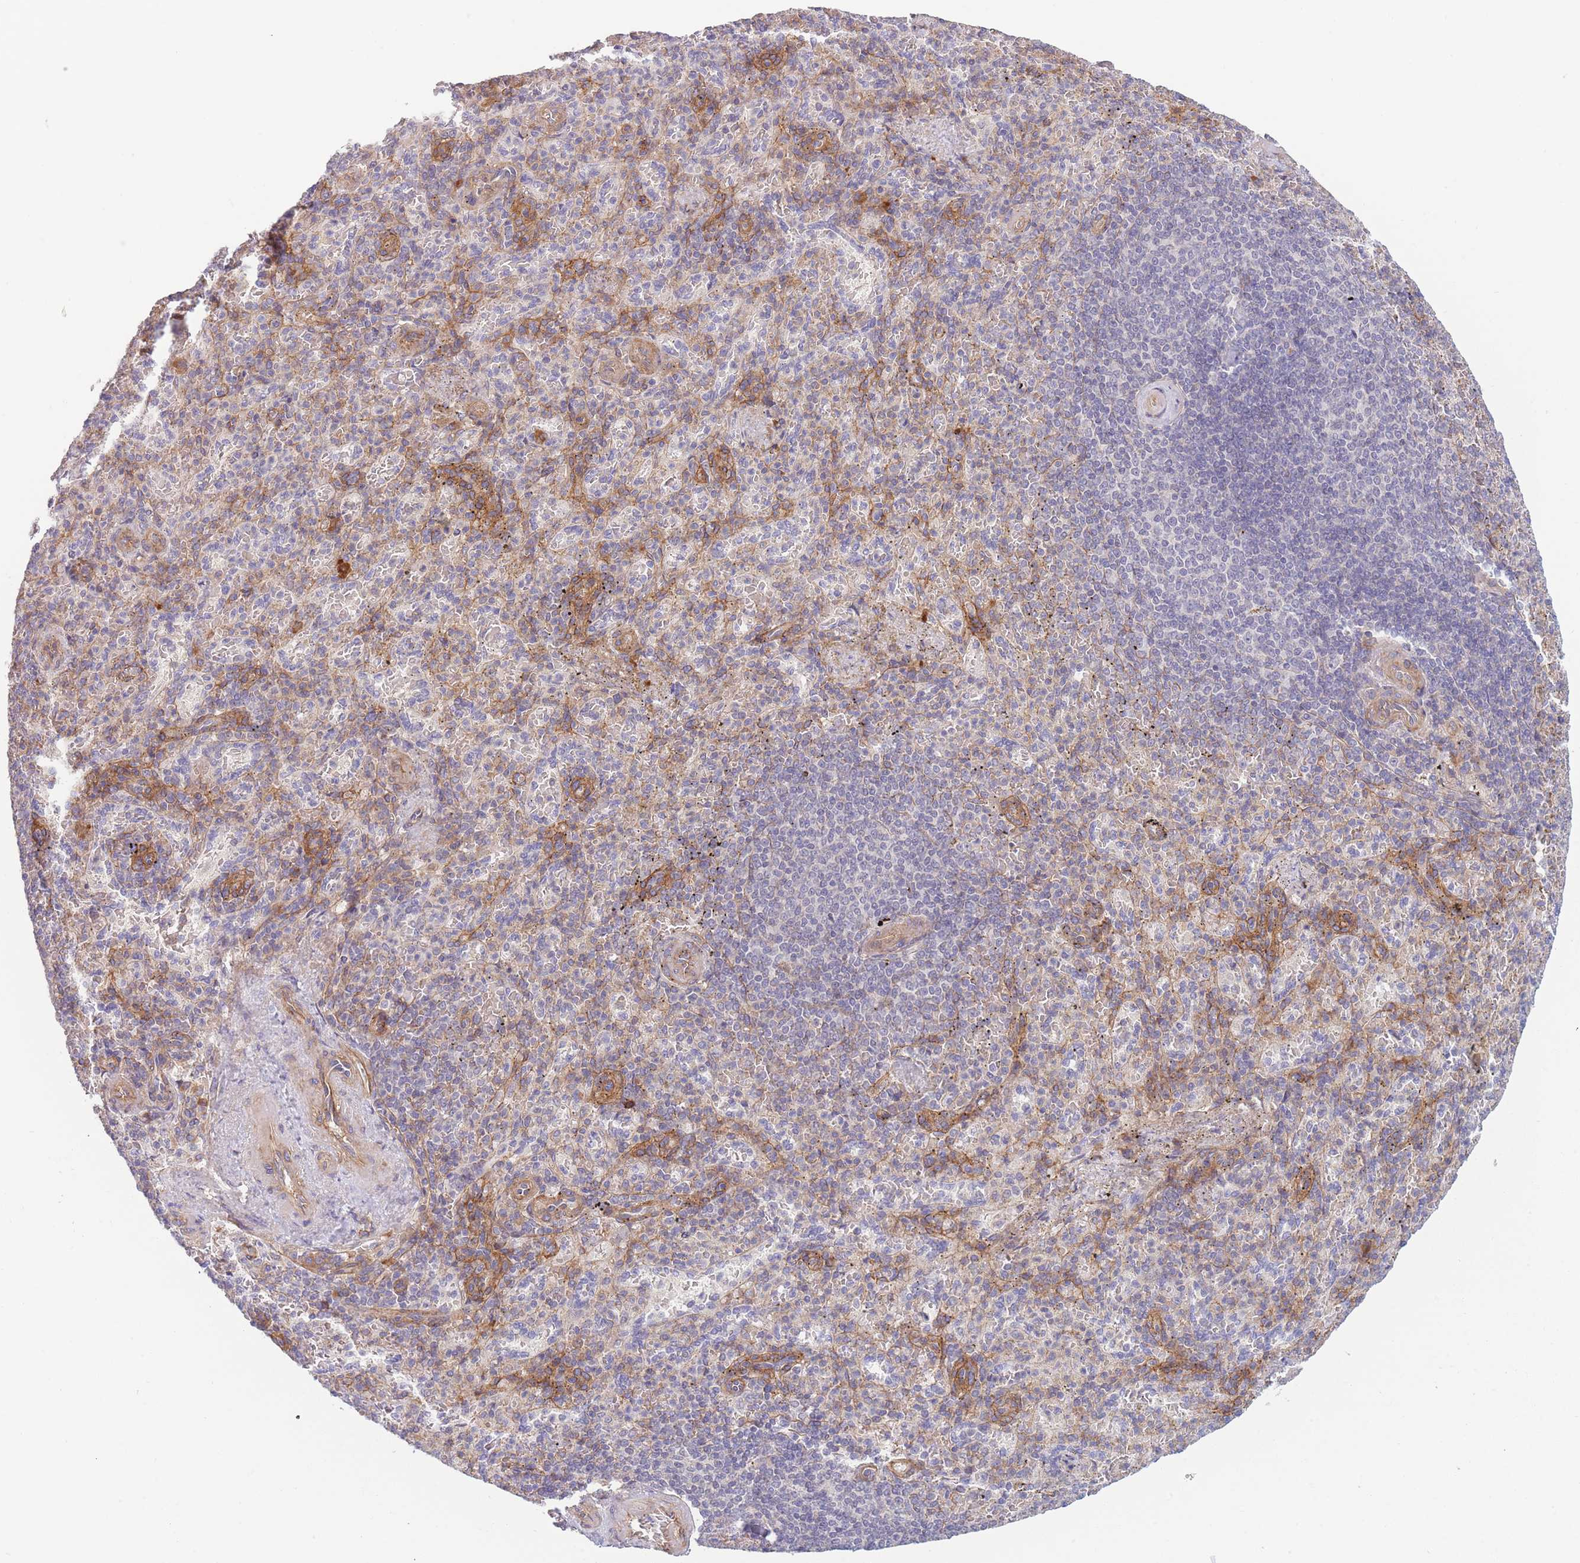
{"staining": {"intensity": "negative", "quantity": "none", "location": "none"}, "tissue": "spleen", "cell_type": "Cells in red pulp", "image_type": "normal", "snomed": [{"axis": "morphology", "description": "Normal tissue, NOS"}, {"axis": "topography", "description": "Spleen"}], "caption": "This is an immunohistochemistry (IHC) photomicrograph of unremarkable human spleen. There is no positivity in cells in red pulp.", "gene": "WDR93", "patient": {"sex": "female", "age": 74}}